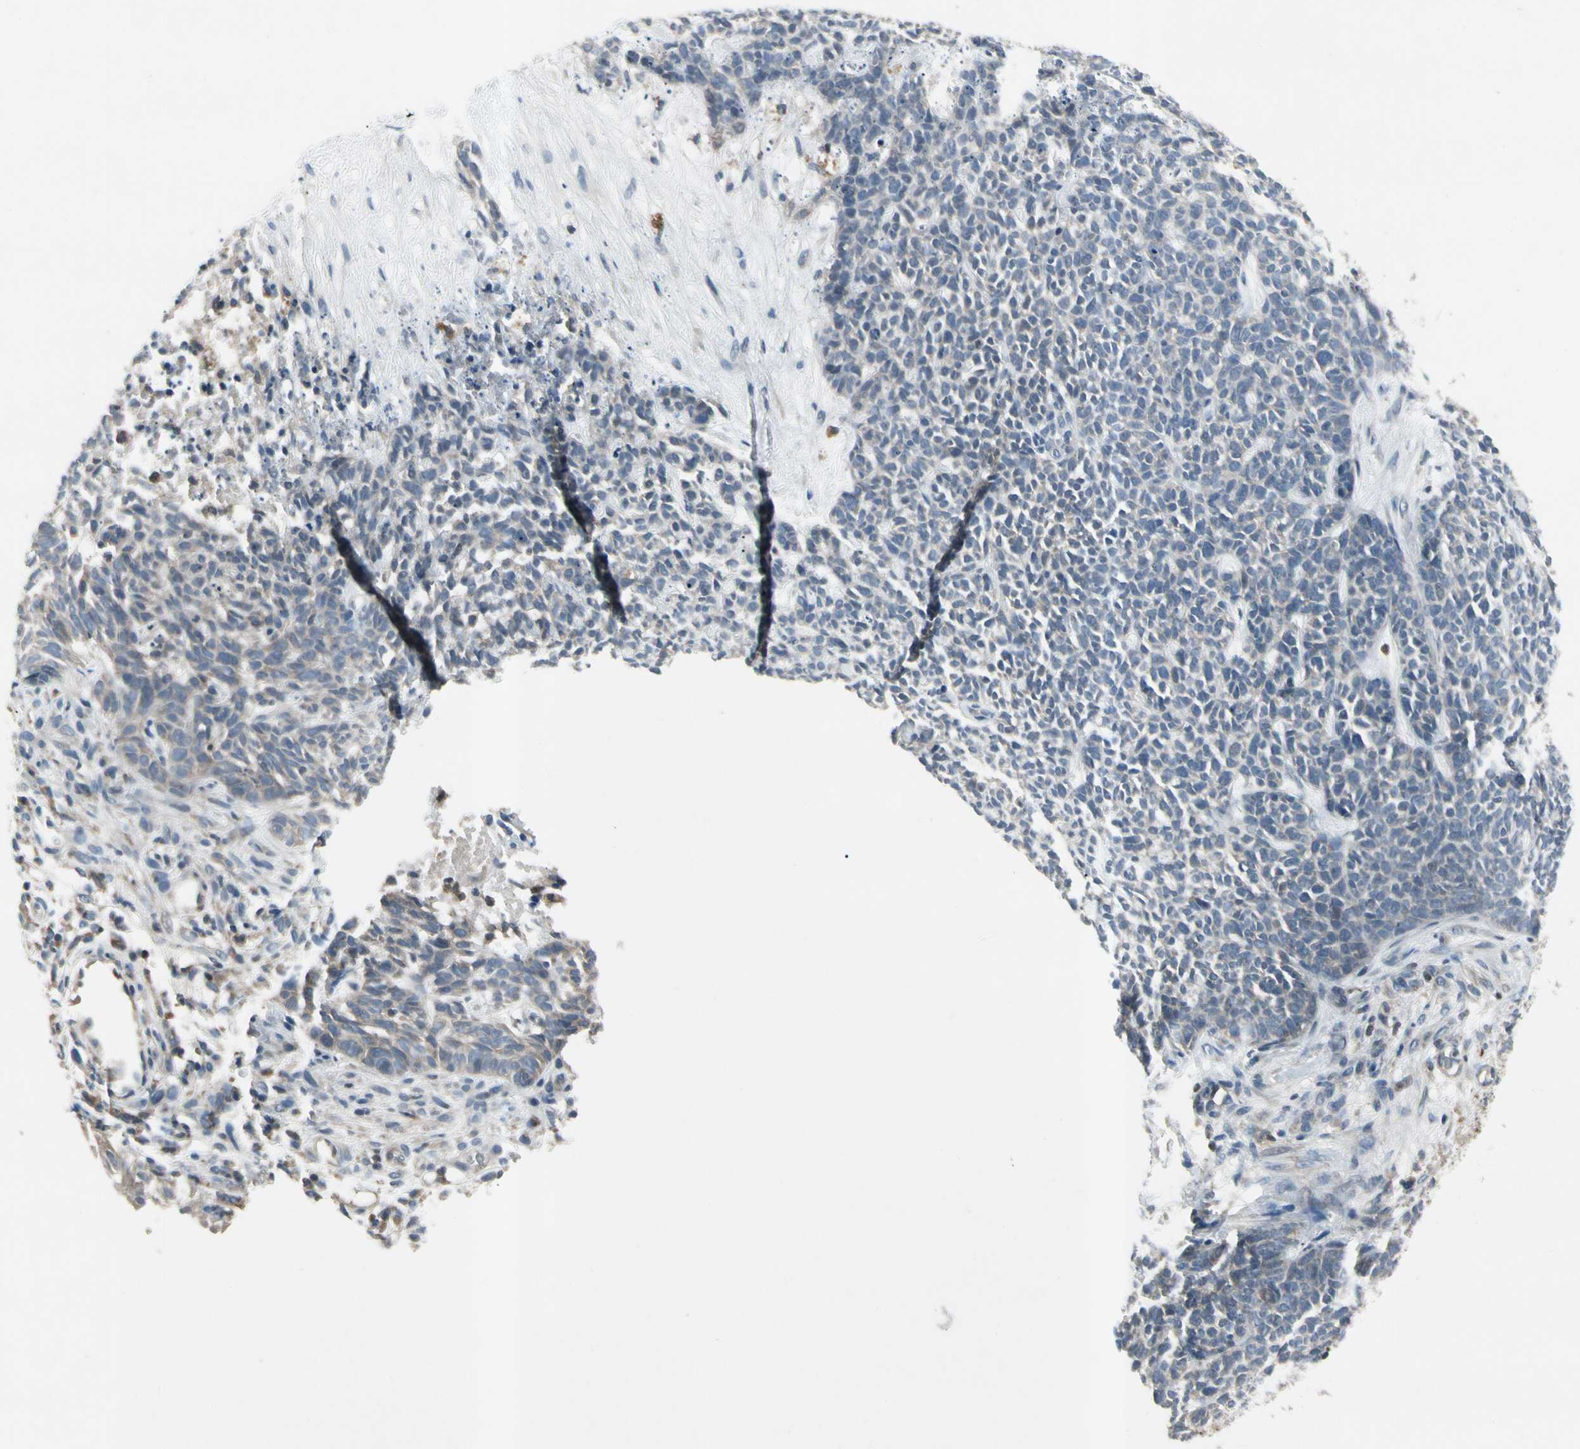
{"staining": {"intensity": "weak", "quantity": "<25%", "location": "cytoplasmic/membranous"}, "tissue": "skin cancer", "cell_type": "Tumor cells", "image_type": "cancer", "snomed": [{"axis": "morphology", "description": "Basal cell carcinoma"}, {"axis": "topography", "description": "Skin"}], "caption": "This is an immunohistochemistry (IHC) histopathology image of basal cell carcinoma (skin). There is no staining in tumor cells.", "gene": "NMI", "patient": {"sex": "female", "age": 84}}